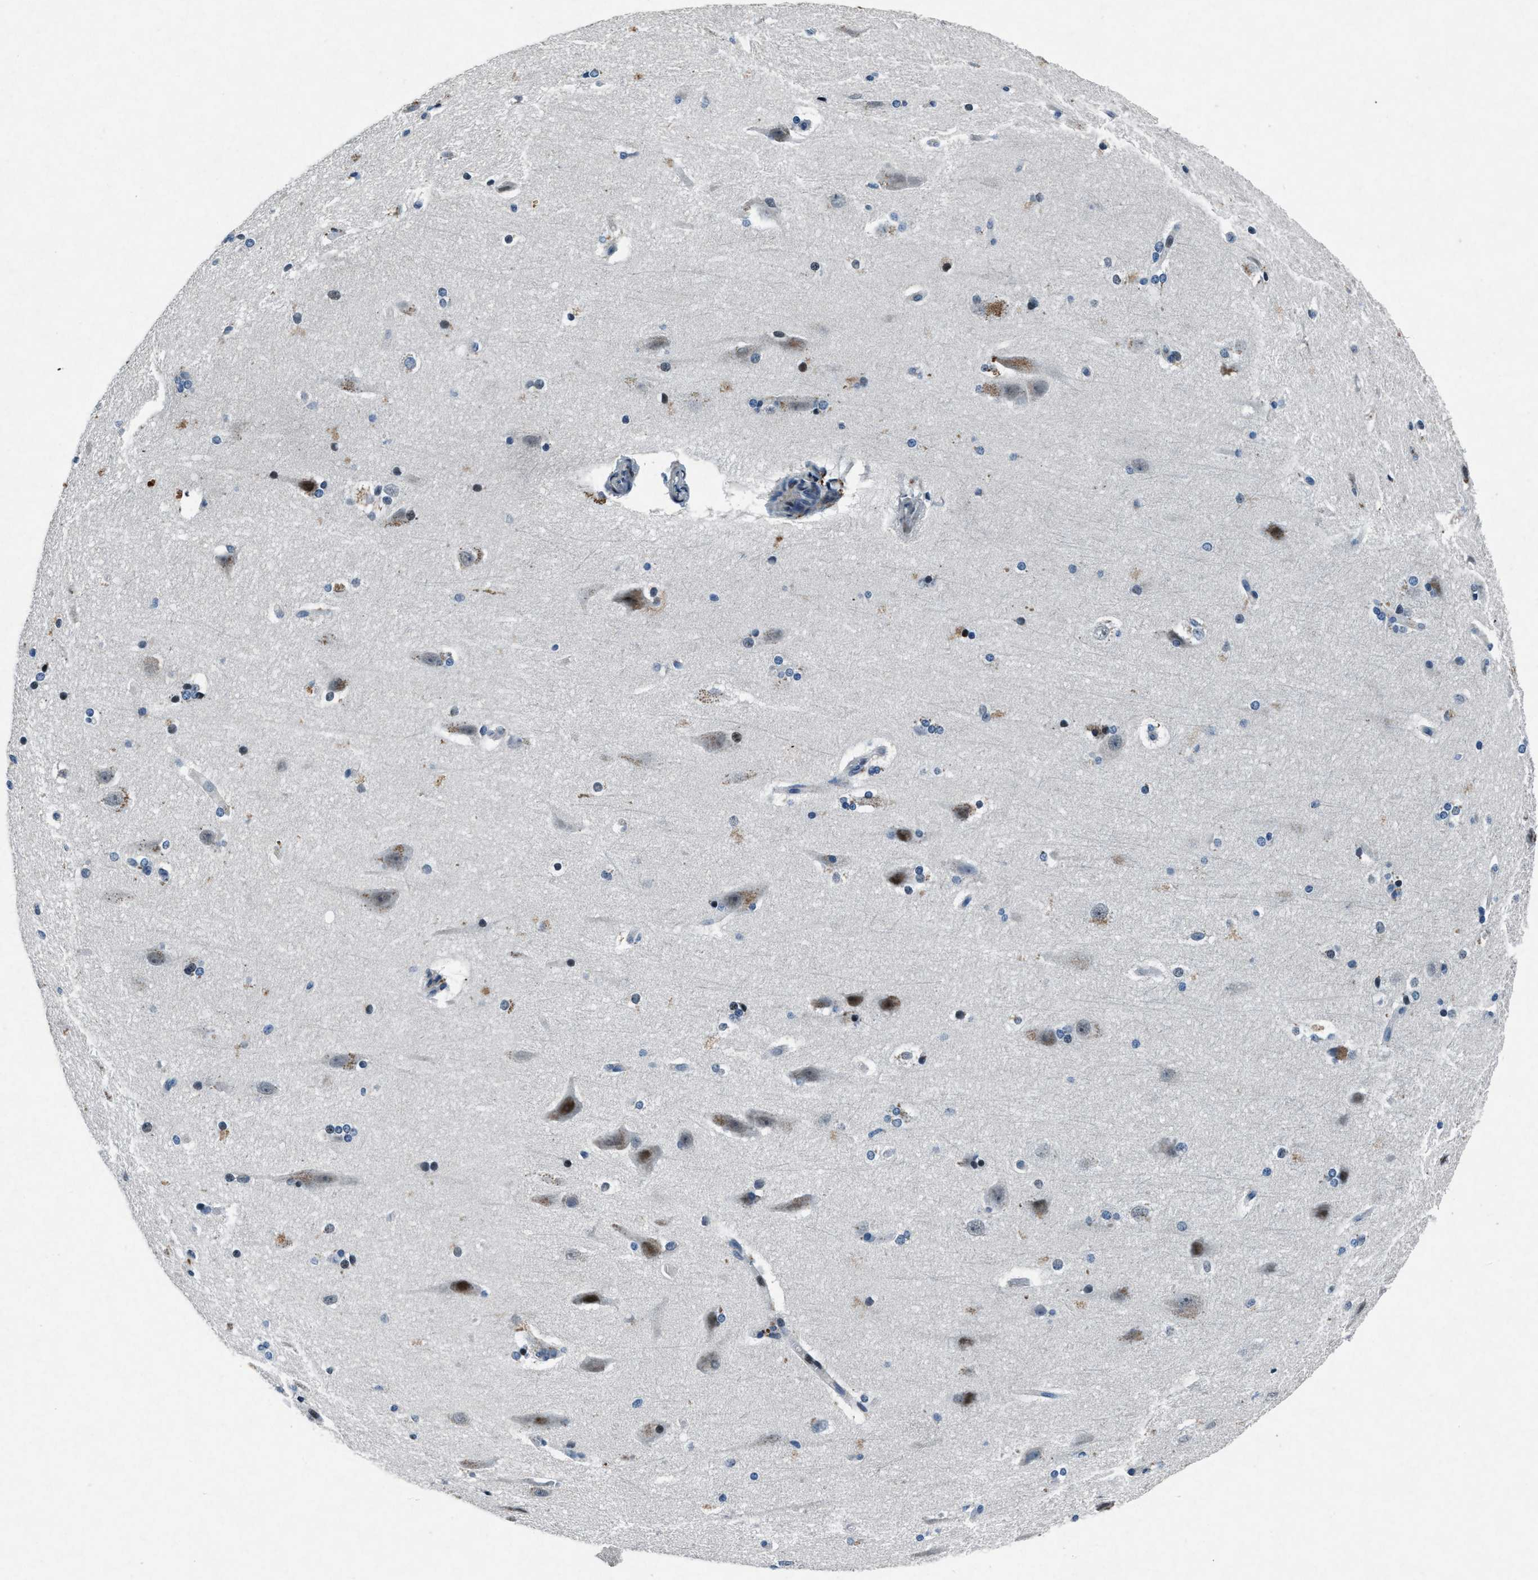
{"staining": {"intensity": "negative", "quantity": "none", "location": "none"}, "tissue": "cerebral cortex", "cell_type": "Endothelial cells", "image_type": "normal", "snomed": [{"axis": "morphology", "description": "Normal tissue, NOS"}, {"axis": "topography", "description": "Cerebral cortex"}, {"axis": "topography", "description": "Hippocampus"}], "caption": "Cerebral cortex stained for a protein using immunohistochemistry (IHC) reveals no positivity endothelial cells.", "gene": "PHLDA1", "patient": {"sex": "female", "age": 19}}